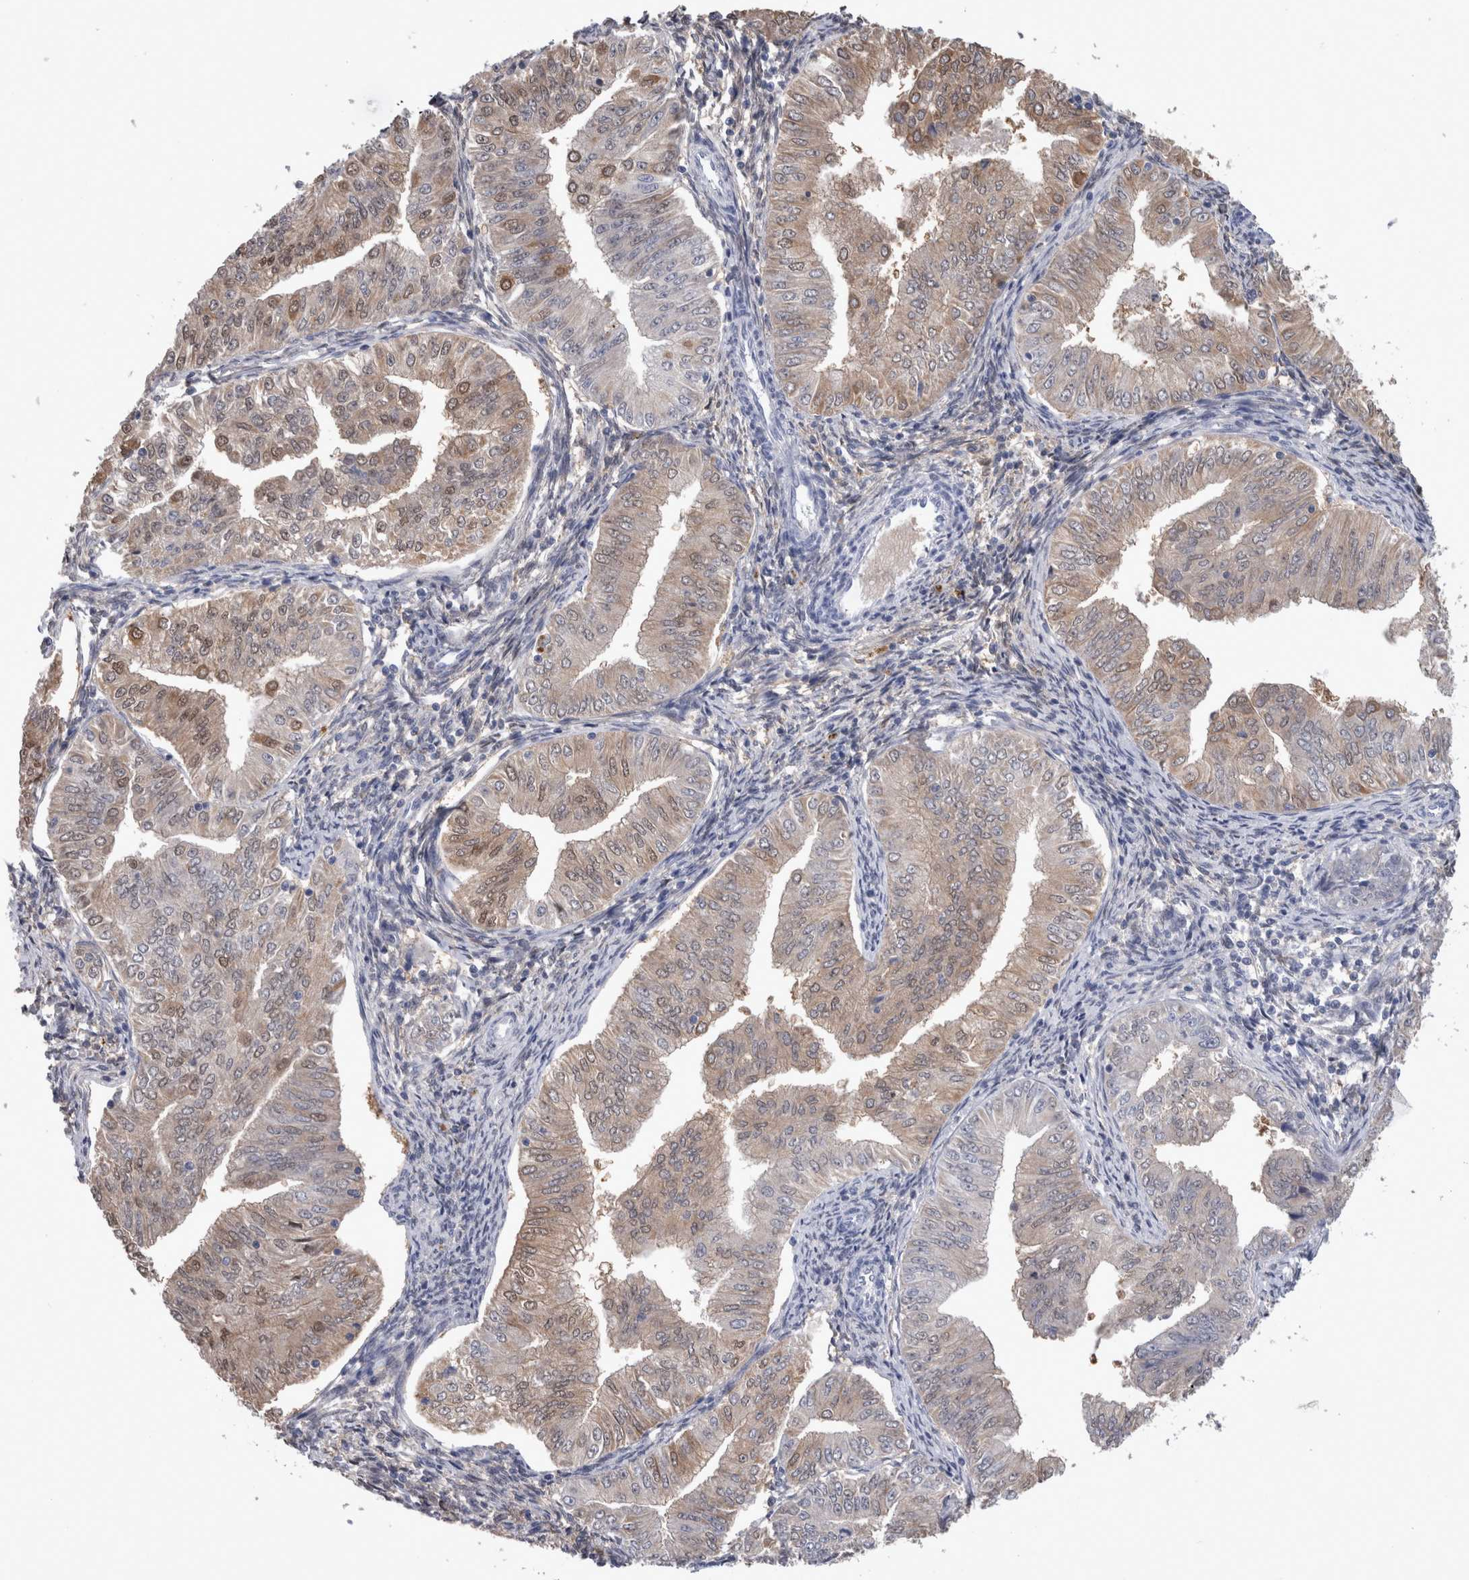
{"staining": {"intensity": "weak", "quantity": "25%-75%", "location": "cytoplasmic/membranous,nuclear"}, "tissue": "endometrial cancer", "cell_type": "Tumor cells", "image_type": "cancer", "snomed": [{"axis": "morphology", "description": "Normal tissue, NOS"}, {"axis": "morphology", "description": "Adenocarcinoma, NOS"}, {"axis": "topography", "description": "Endometrium"}], "caption": "Brown immunohistochemical staining in endometrial adenocarcinoma exhibits weak cytoplasmic/membranous and nuclear staining in approximately 25%-75% of tumor cells. Using DAB (3,3'-diaminobenzidine) (brown) and hematoxylin (blue) stains, captured at high magnification using brightfield microscopy.", "gene": "CA8", "patient": {"sex": "female", "age": 53}}